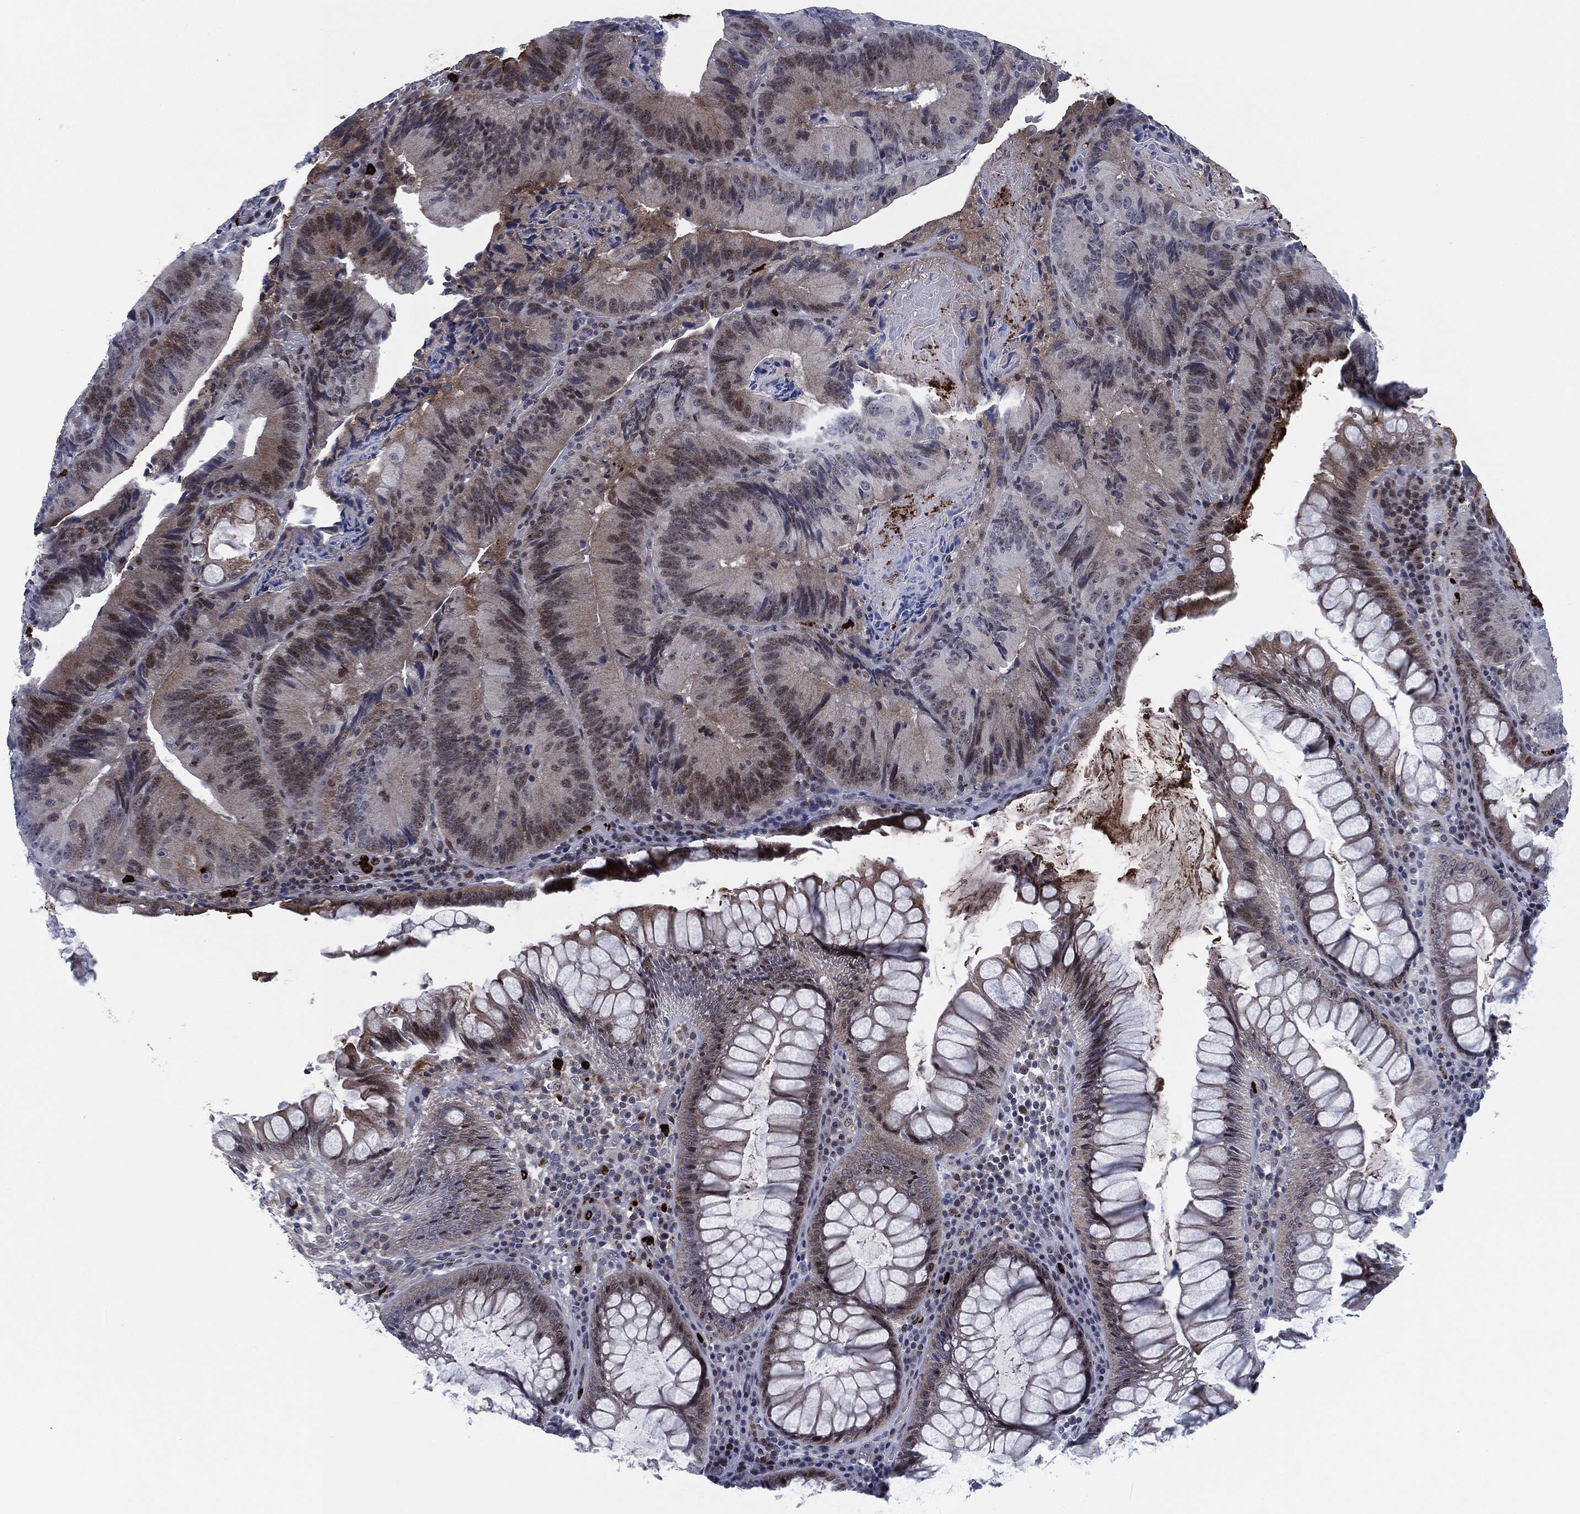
{"staining": {"intensity": "strong", "quantity": "<25%", "location": "nuclear"}, "tissue": "colorectal cancer", "cell_type": "Tumor cells", "image_type": "cancer", "snomed": [{"axis": "morphology", "description": "Adenocarcinoma, NOS"}, {"axis": "topography", "description": "Colon"}], "caption": "Protein expression analysis of adenocarcinoma (colorectal) shows strong nuclear staining in approximately <25% of tumor cells. The protein is stained brown, and the nuclei are stained in blue (DAB (3,3'-diaminobenzidine) IHC with brightfield microscopy, high magnification).", "gene": "MPO", "patient": {"sex": "female", "age": 86}}